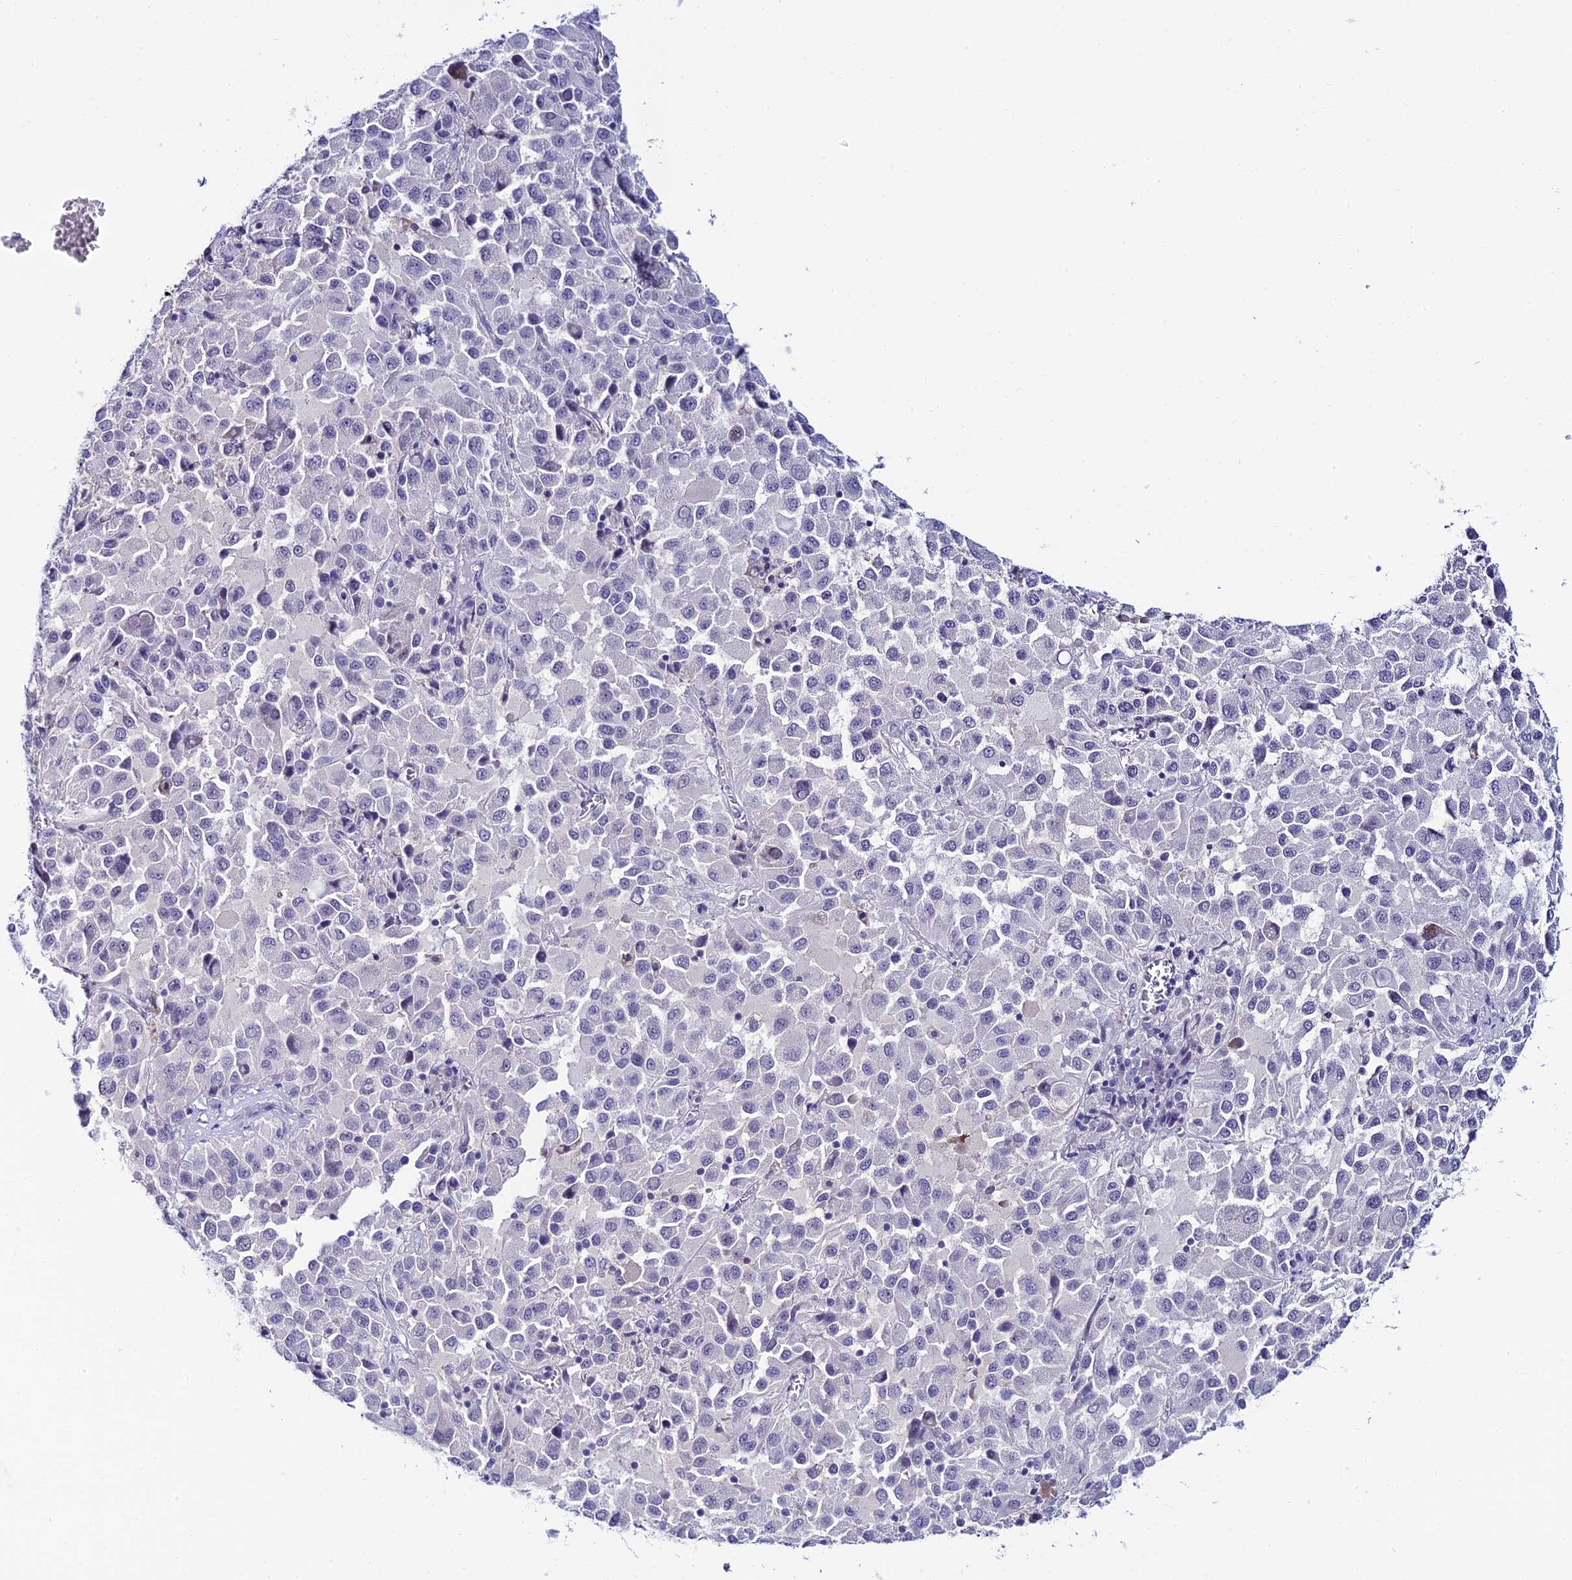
{"staining": {"intensity": "negative", "quantity": "none", "location": "none"}, "tissue": "melanoma", "cell_type": "Tumor cells", "image_type": "cancer", "snomed": [{"axis": "morphology", "description": "Malignant melanoma, Metastatic site"}, {"axis": "topography", "description": "Lung"}], "caption": "Melanoma was stained to show a protein in brown. There is no significant expression in tumor cells. (DAB (3,3'-diaminobenzidine) immunohistochemistry with hematoxylin counter stain).", "gene": "RASGEF1B", "patient": {"sex": "male", "age": 64}}